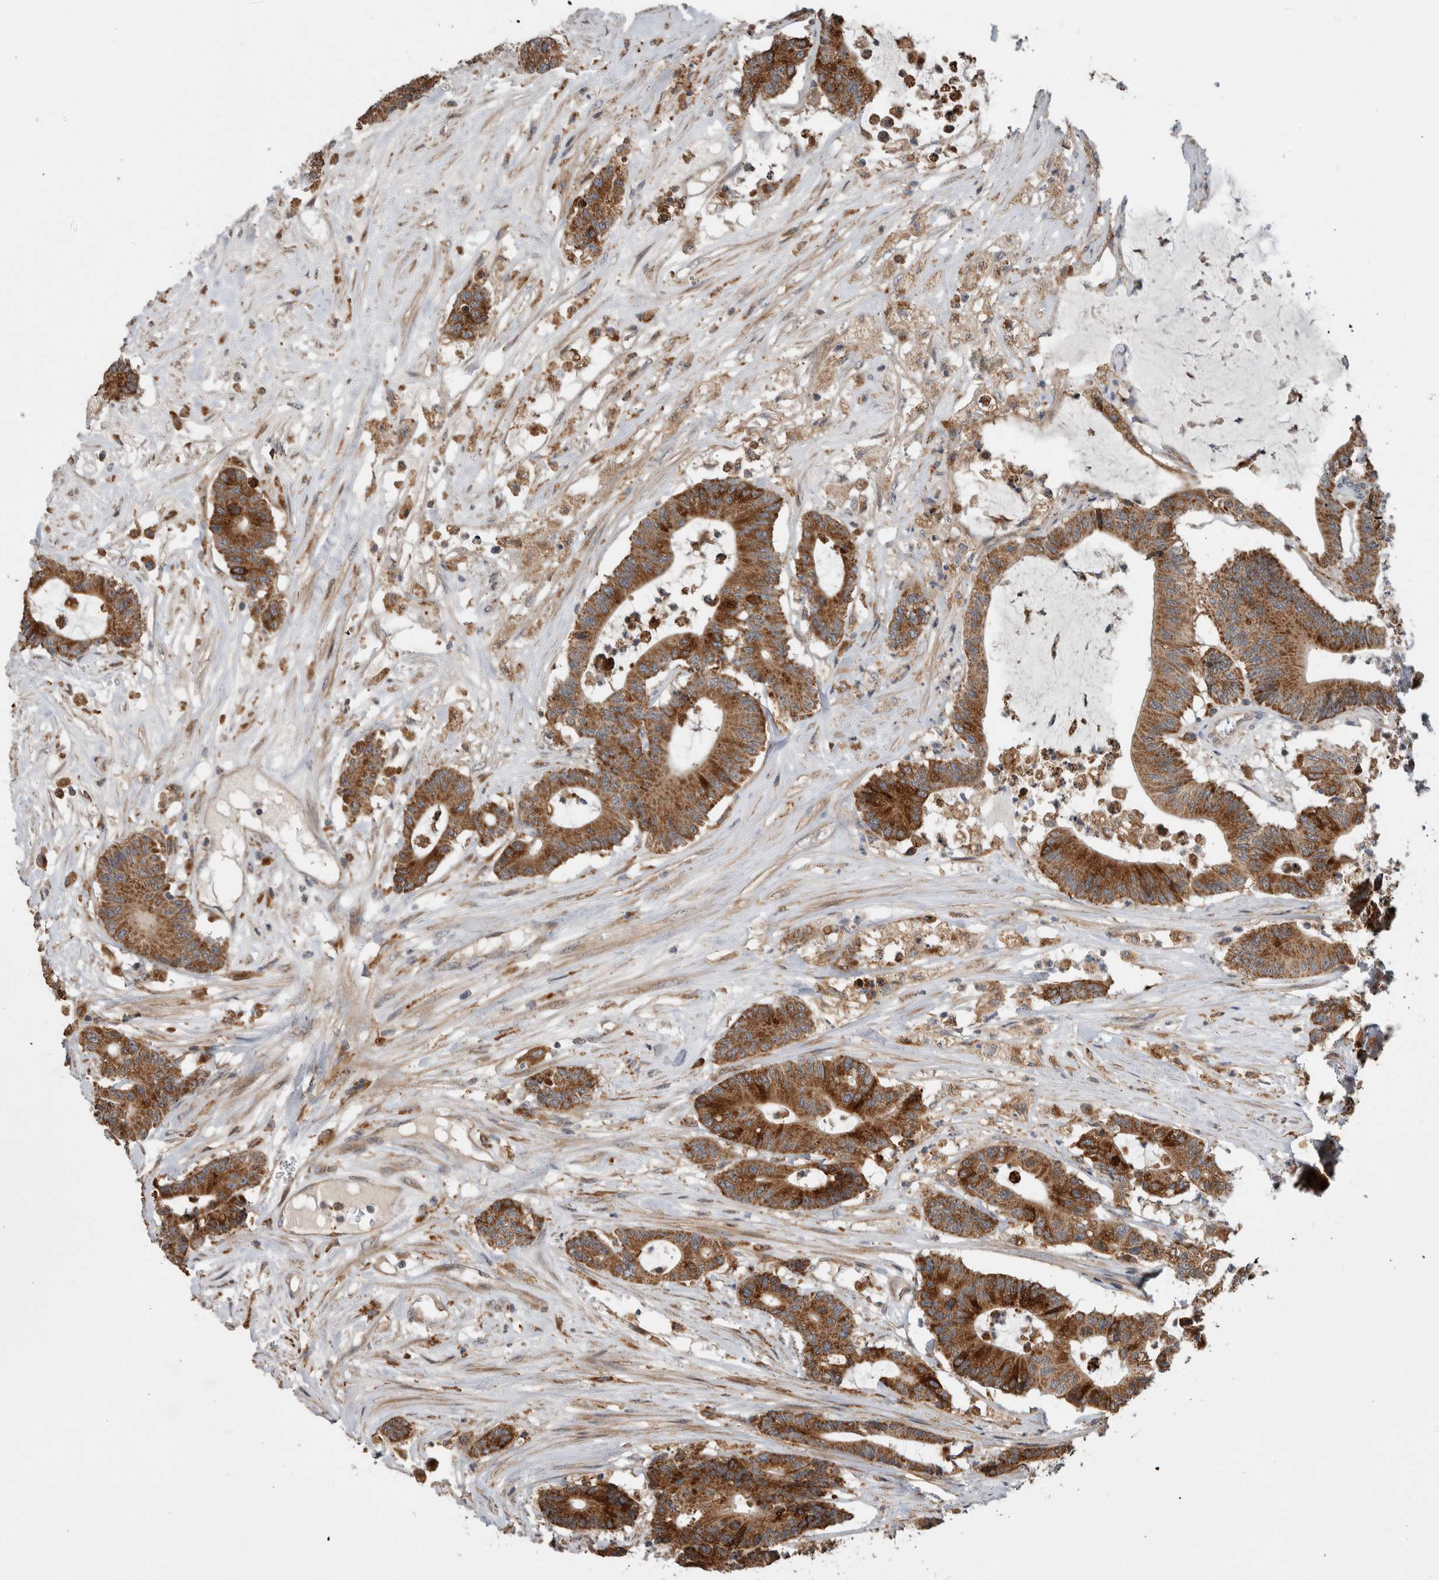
{"staining": {"intensity": "strong", "quantity": ">75%", "location": "cytoplasmic/membranous"}, "tissue": "colorectal cancer", "cell_type": "Tumor cells", "image_type": "cancer", "snomed": [{"axis": "morphology", "description": "Adenocarcinoma, NOS"}, {"axis": "topography", "description": "Colon"}], "caption": "Immunohistochemical staining of human colorectal adenocarcinoma exhibits high levels of strong cytoplasmic/membranous staining in approximately >75% of tumor cells.", "gene": "ADGRL3", "patient": {"sex": "female", "age": 84}}